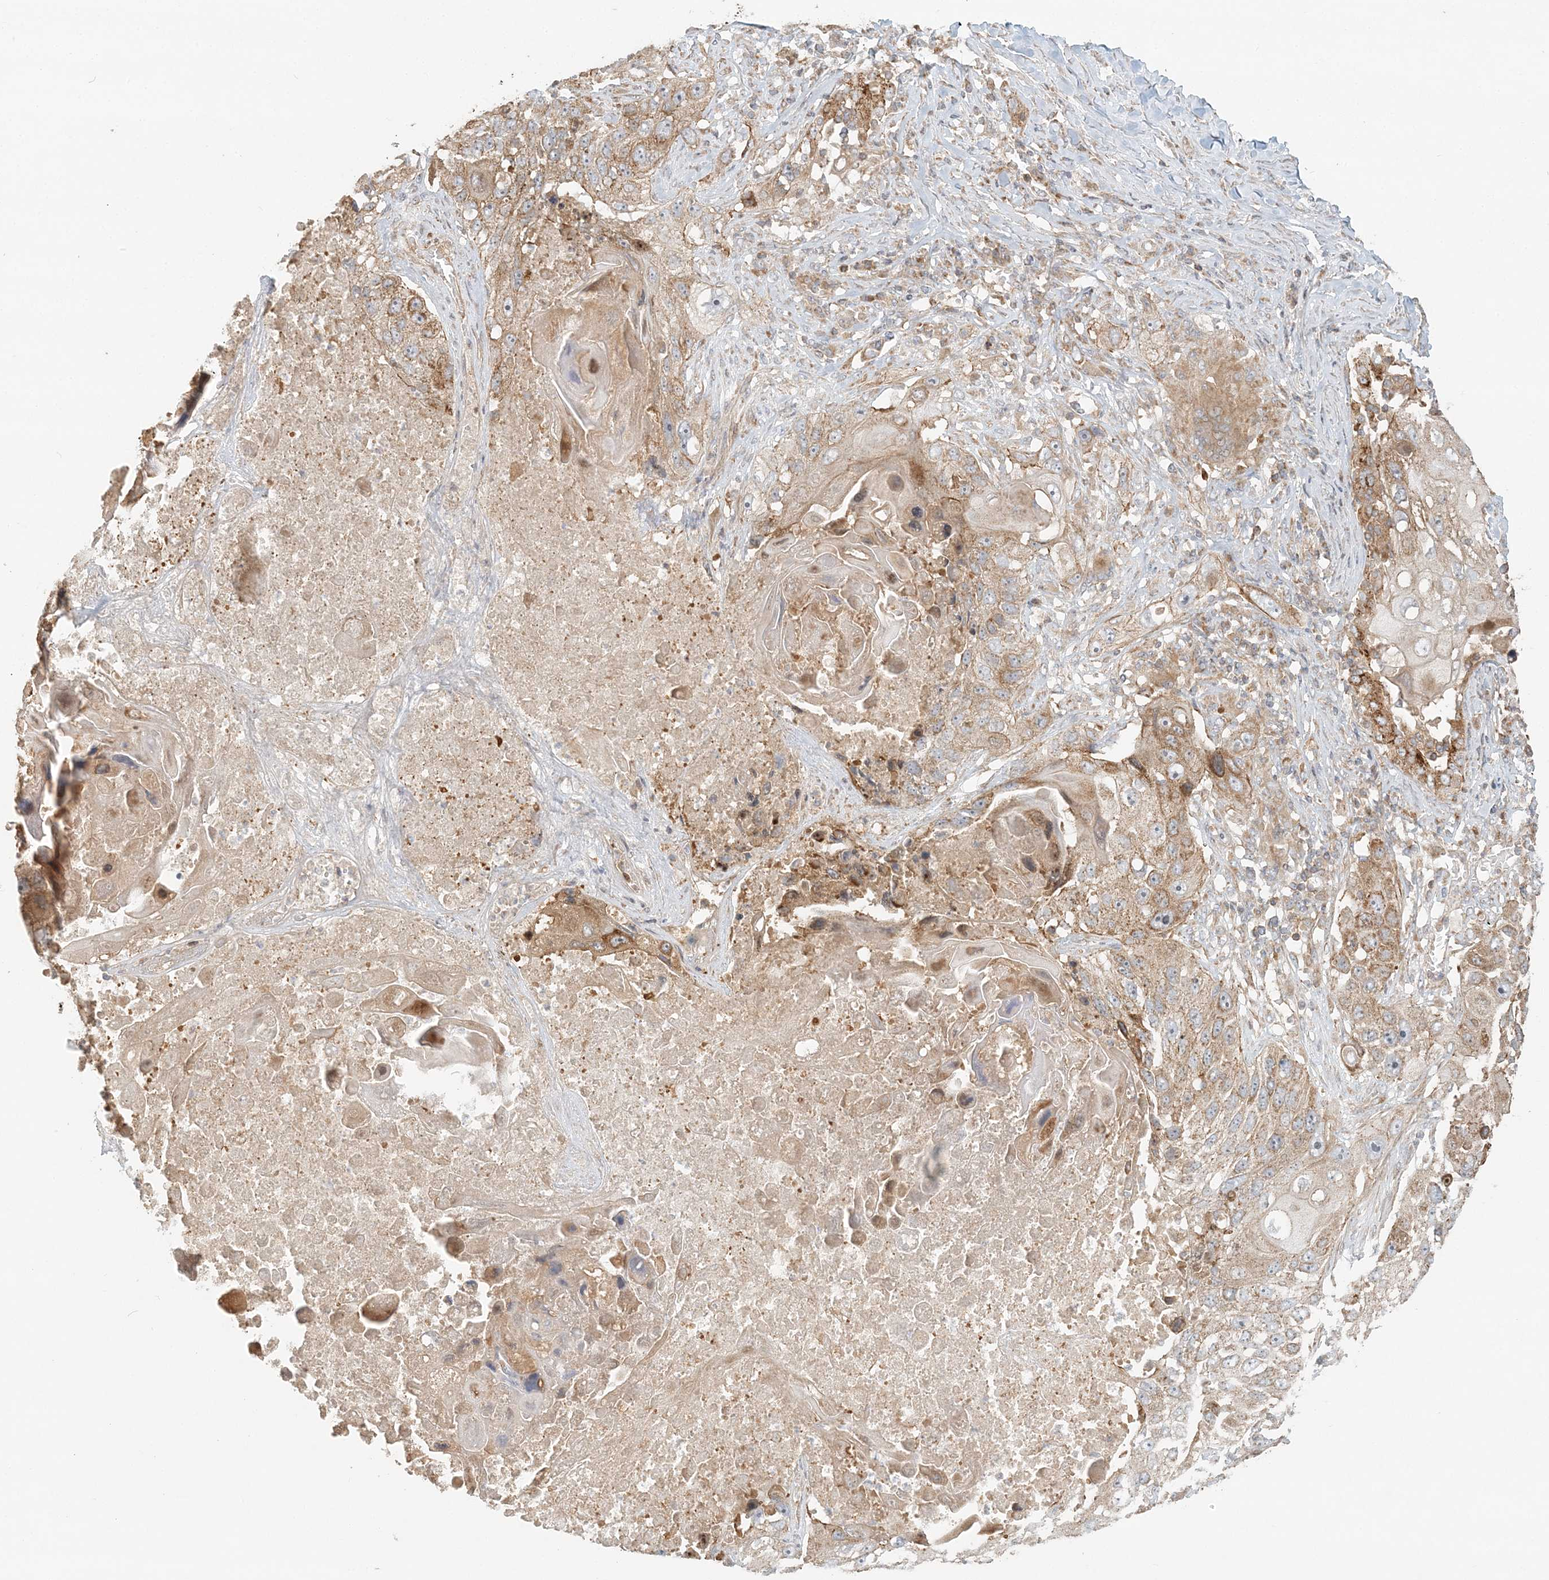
{"staining": {"intensity": "moderate", "quantity": ">75%", "location": "cytoplasmic/membranous"}, "tissue": "lung cancer", "cell_type": "Tumor cells", "image_type": "cancer", "snomed": [{"axis": "morphology", "description": "Squamous cell carcinoma, NOS"}, {"axis": "topography", "description": "Lung"}], "caption": "Immunohistochemical staining of human squamous cell carcinoma (lung) demonstrates moderate cytoplasmic/membranous protein staining in about >75% of tumor cells. The protein is stained brown, and the nuclei are stained in blue (DAB IHC with brightfield microscopy, high magnification).", "gene": "KIAA0232", "patient": {"sex": "male", "age": 61}}